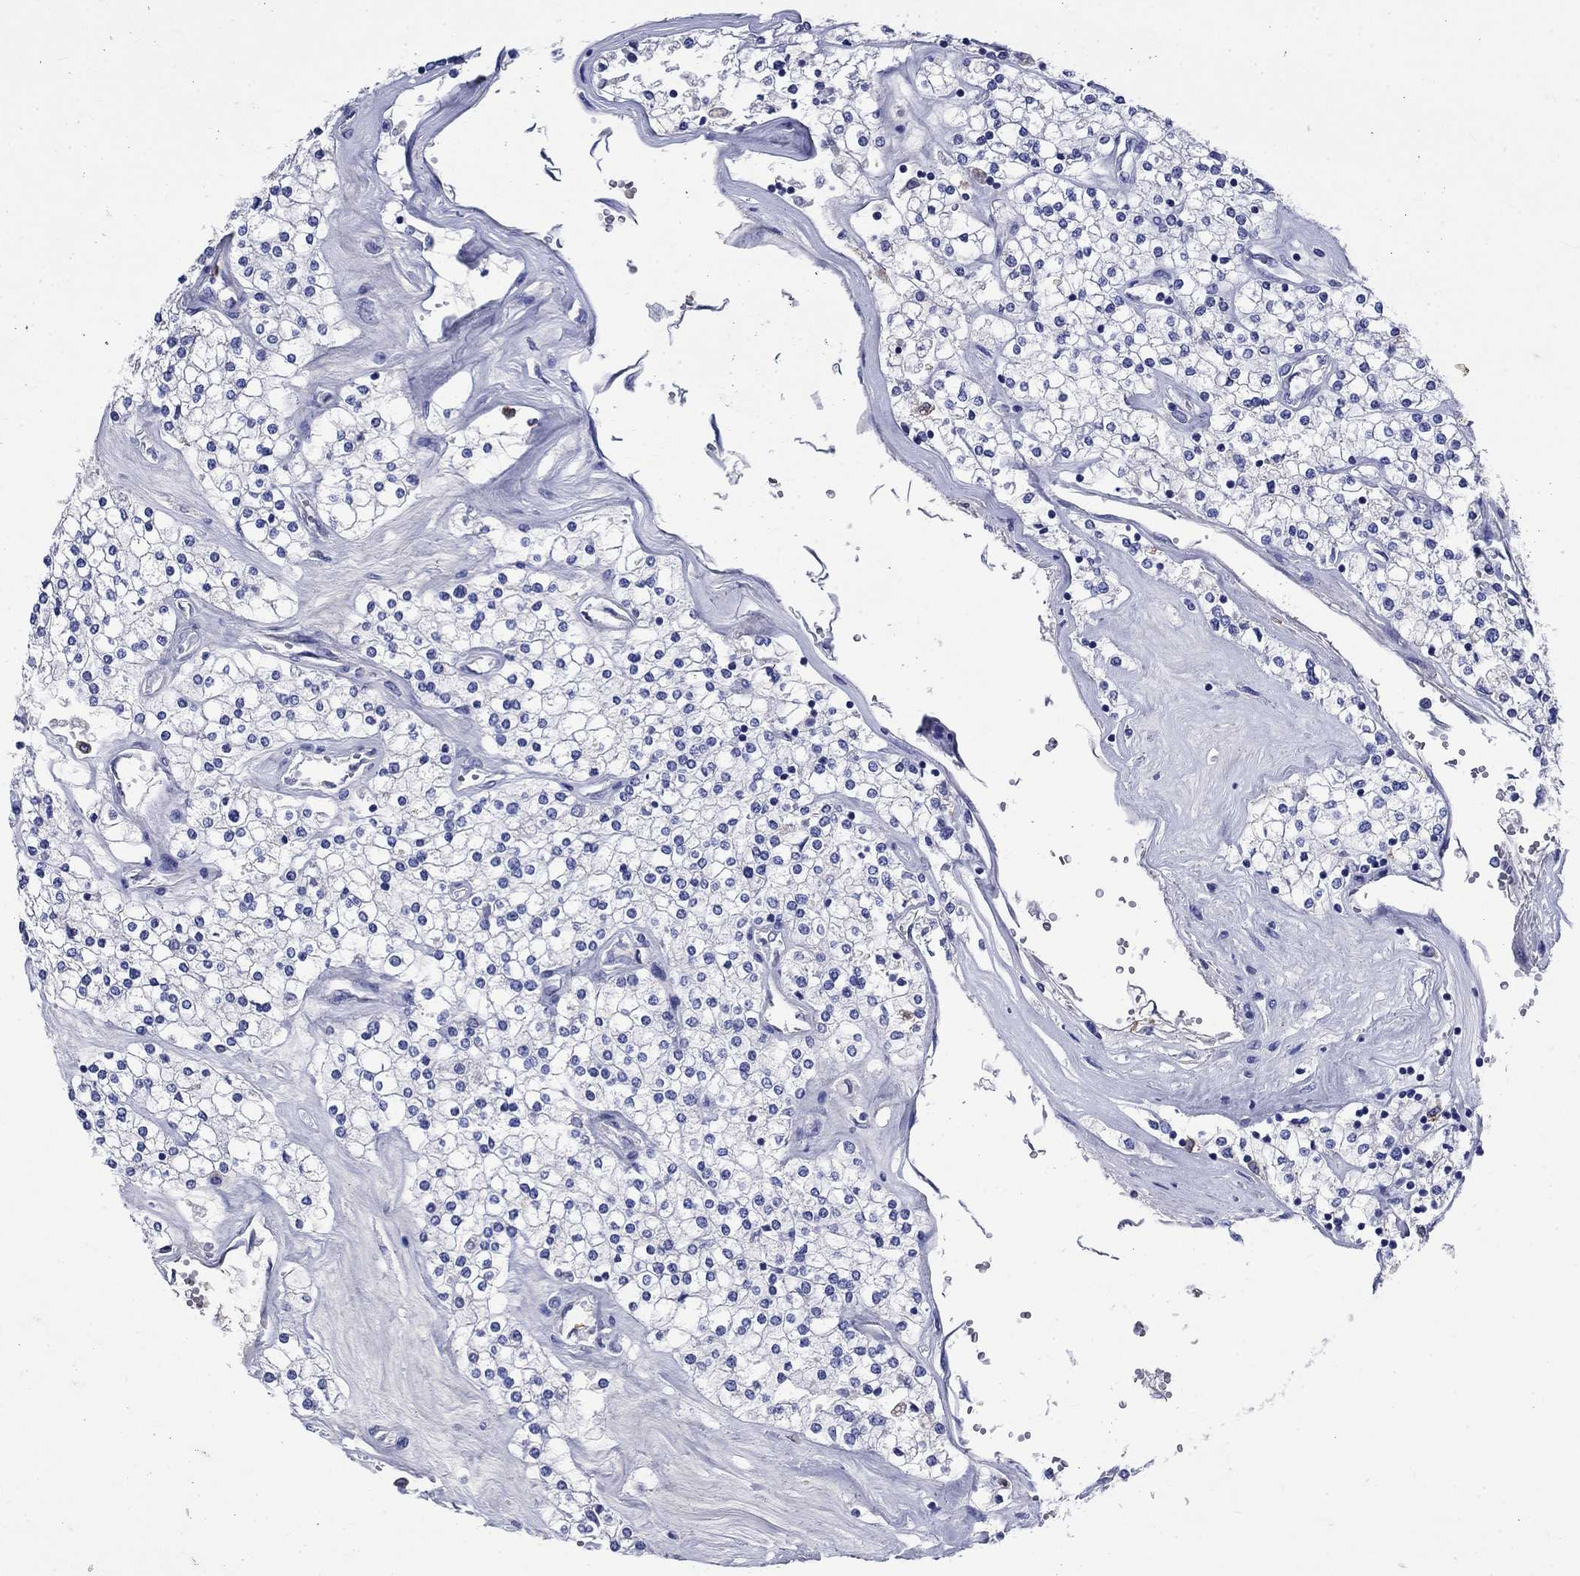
{"staining": {"intensity": "negative", "quantity": "none", "location": "none"}, "tissue": "renal cancer", "cell_type": "Tumor cells", "image_type": "cancer", "snomed": [{"axis": "morphology", "description": "Adenocarcinoma, NOS"}, {"axis": "topography", "description": "Kidney"}], "caption": "The image exhibits no significant staining in tumor cells of renal cancer (adenocarcinoma).", "gene": "TFR2", "patient": {"sex": "male", "age": 80}}